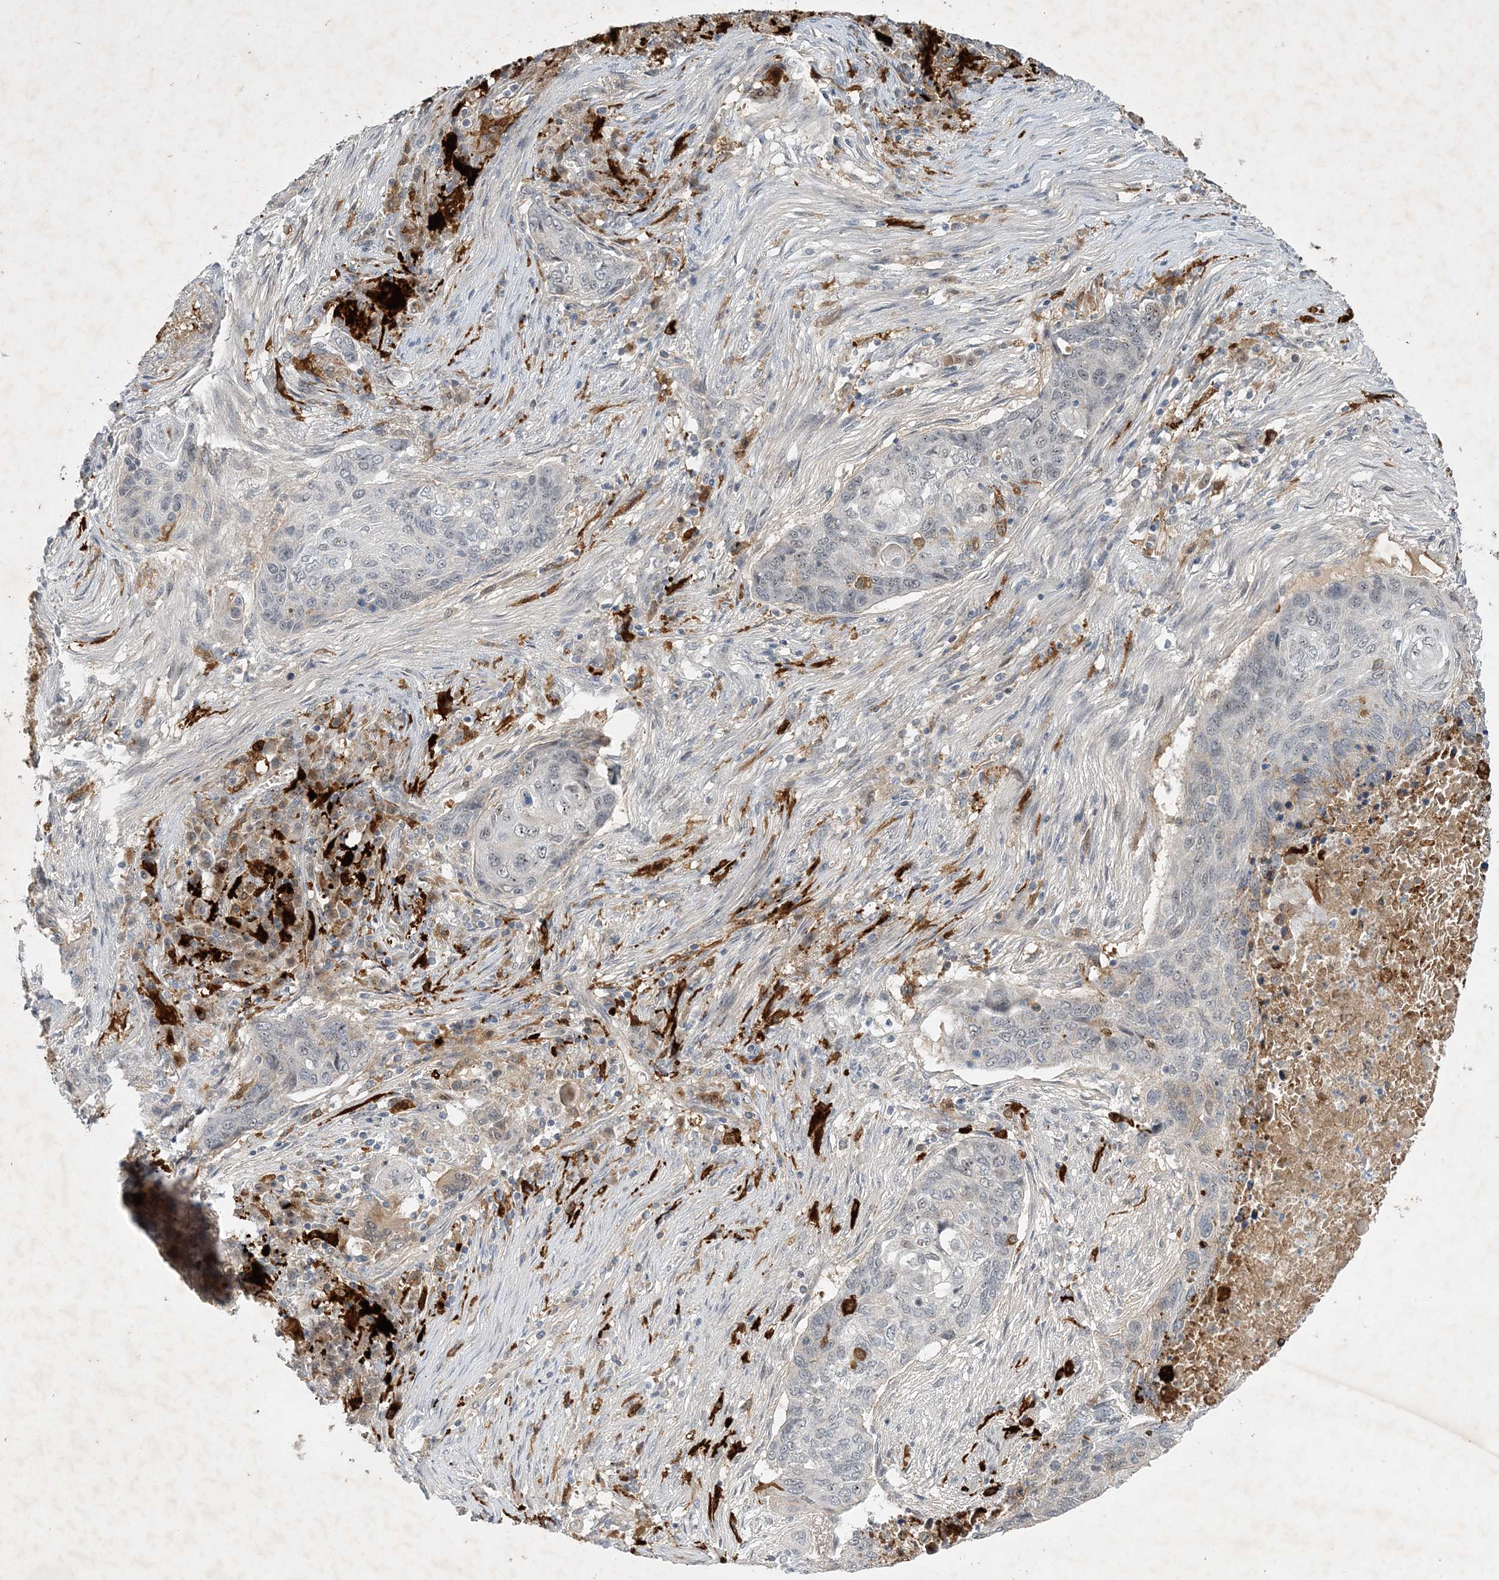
{"staining": {"intensity": "weak", "quantity": "<25%", "location": "nuclear"}, "tissue": "lung cancer", "cell_type": "Tumor cells", "image_type": "cancer", "snomed": [{"axis": "morphology", "description": "Squamous cell carcinoma, NOS"}, {"axis": "topography", "description": "Lung"}], "caption": "Lung squamous cell carcinoma was stained to show a protein in brown. There is no significant positivity in tumor cells.", "gene": "THG1L", "patient": {"sex": "female", "age": 63}}